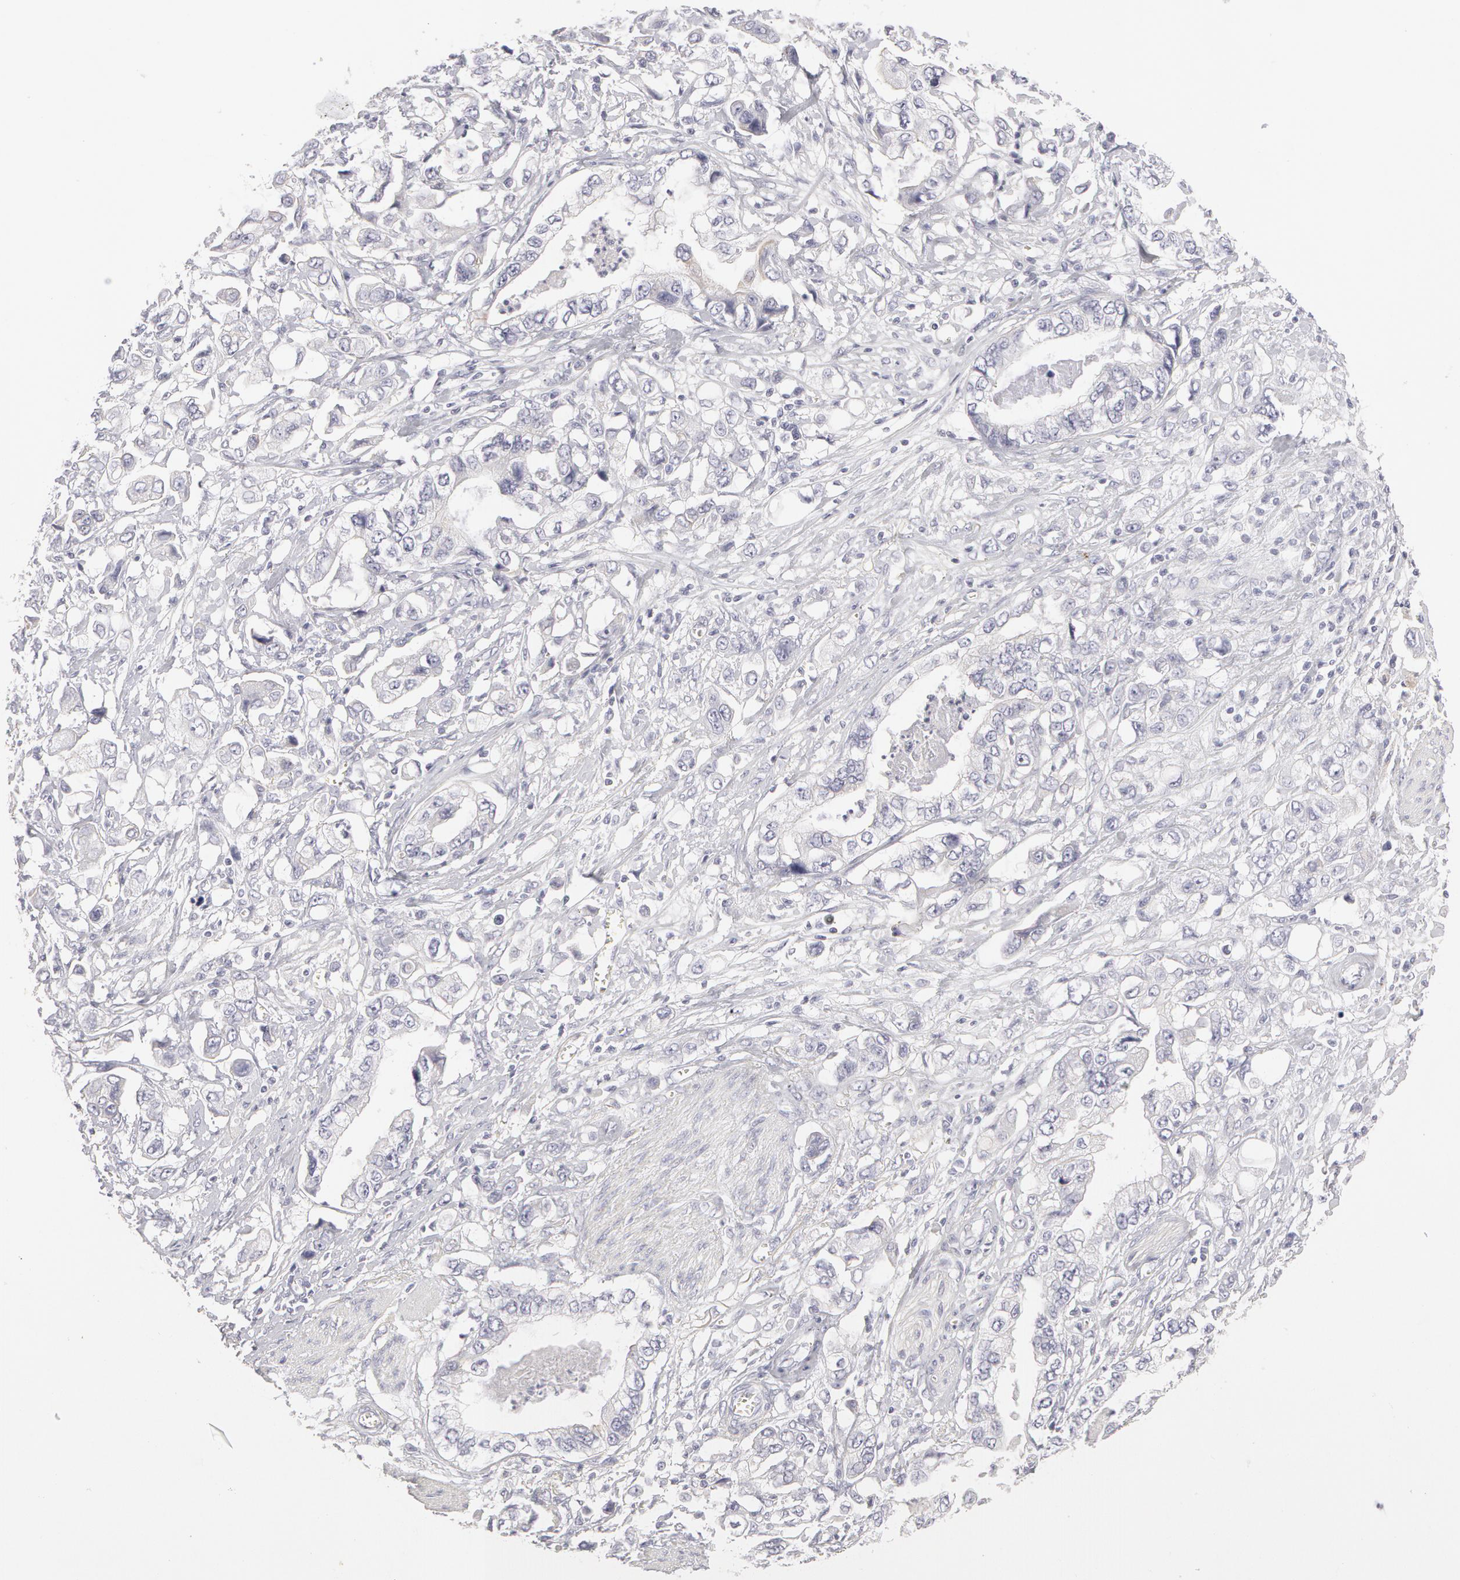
{"staining": {"intensity": "negative", "quantity": "none", "location": "none"}, "tissue": "stomach cancer", "cell_type": "Tumor cells", "image_type": "cancer", "snomed": [{"axis": "morphology", "description": "Adenocarcinoma, NOS"}, {"axis": "topography", "description": "Pancreas"}, {"axis": "topography", "description": "Stomach, upper"}], "caption": "A photomicrograph of human stomach cancer (adenocarcinoma) is negative for staining in tumor cells.", "gene": "ABCB1", "patient": {"sex": "male", "age": 77}}